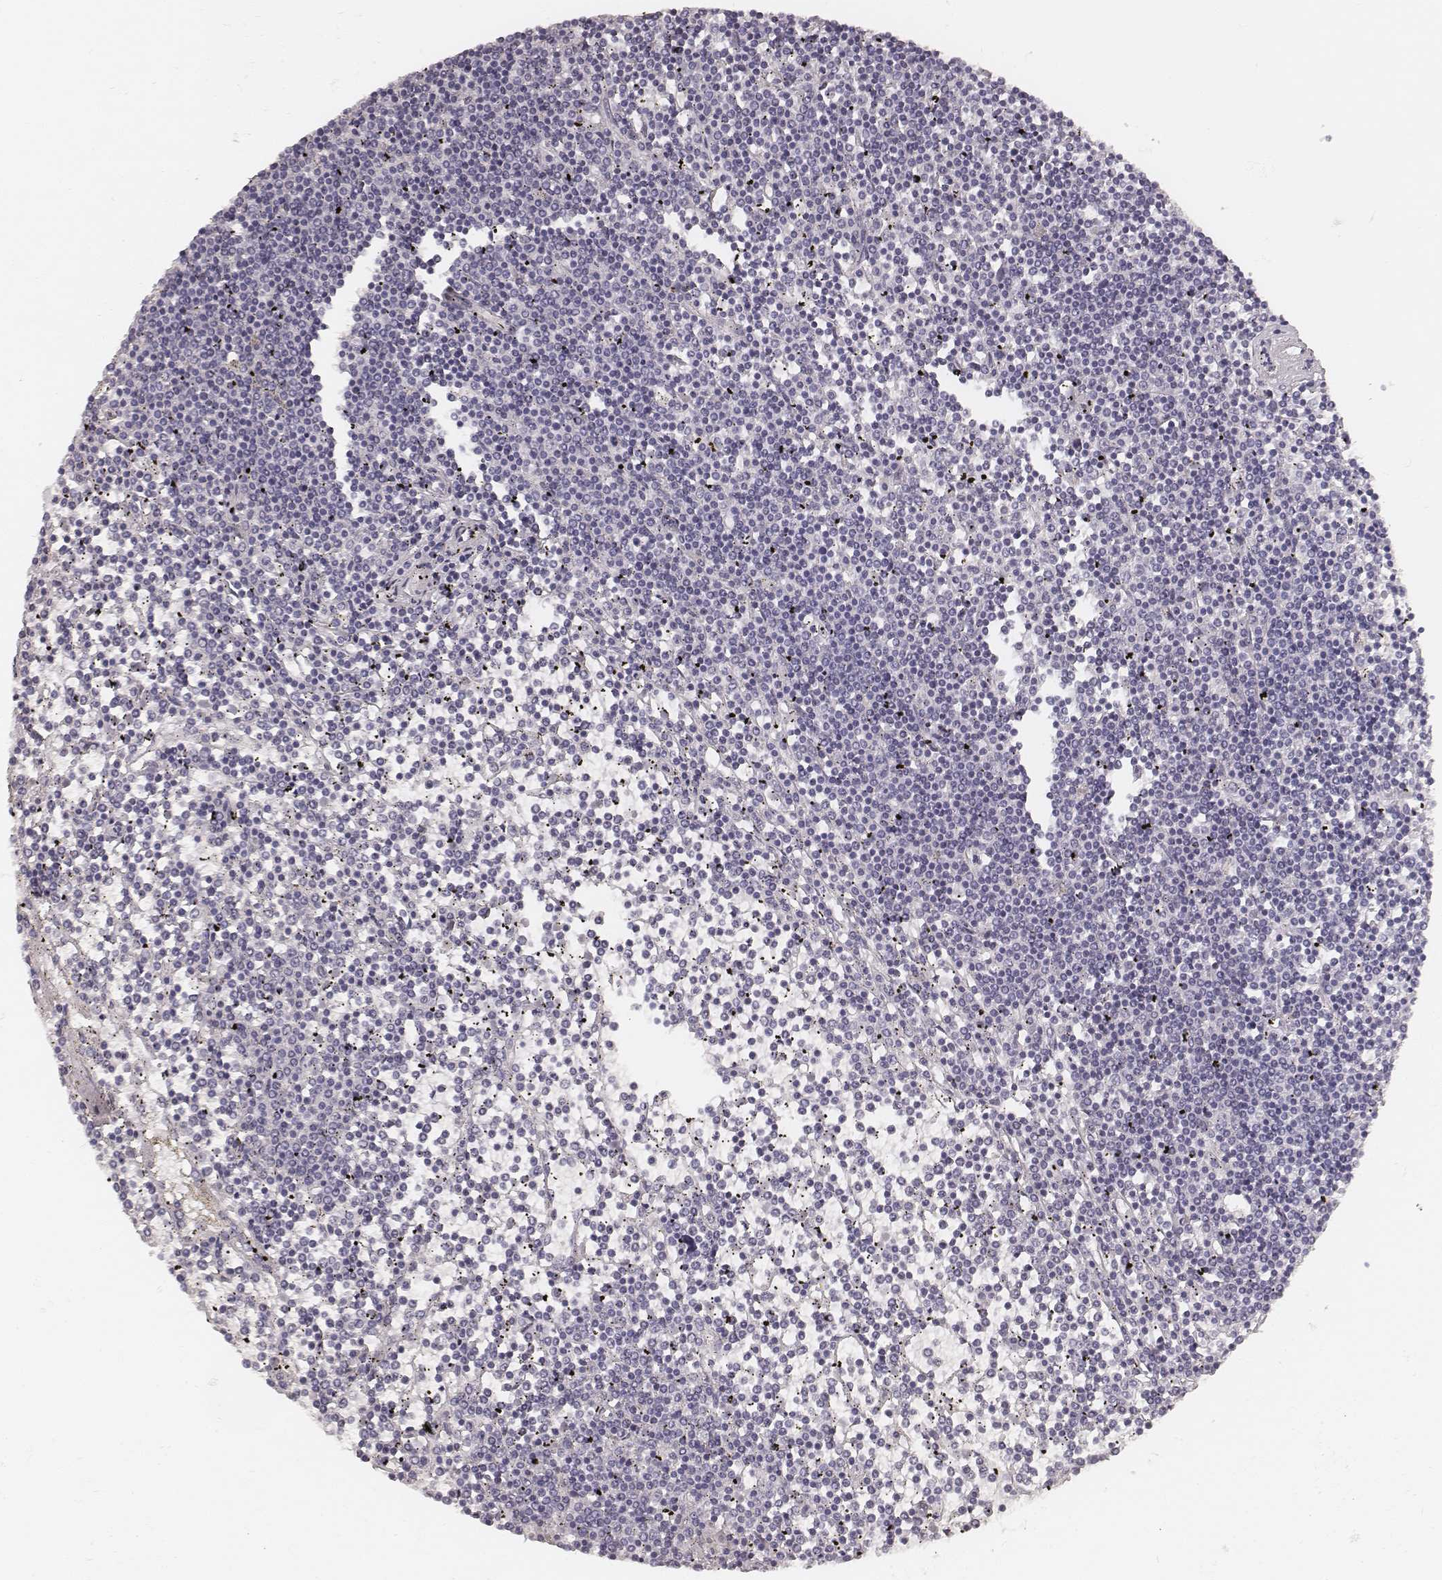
{"staining": {"intensity": "negative", "quantity": "none", "location": "none"}, "tissue": "lymphoma", "cell_type": "Tumor cells", "image_type": "cancer", "snomed": [{"axis": "morphology", "description": "Malignant lymphoma, non-Hodgkin's type, Low grade"}, {"axis": "topography", "description": "Spleen"}], "caption": "Tumor cells show no significant positivity in low-grade malignant lymphoma, non-Hodgkin's type.", "gene": "HNF4G", "patient": {"sex": "female", "age": 19}}